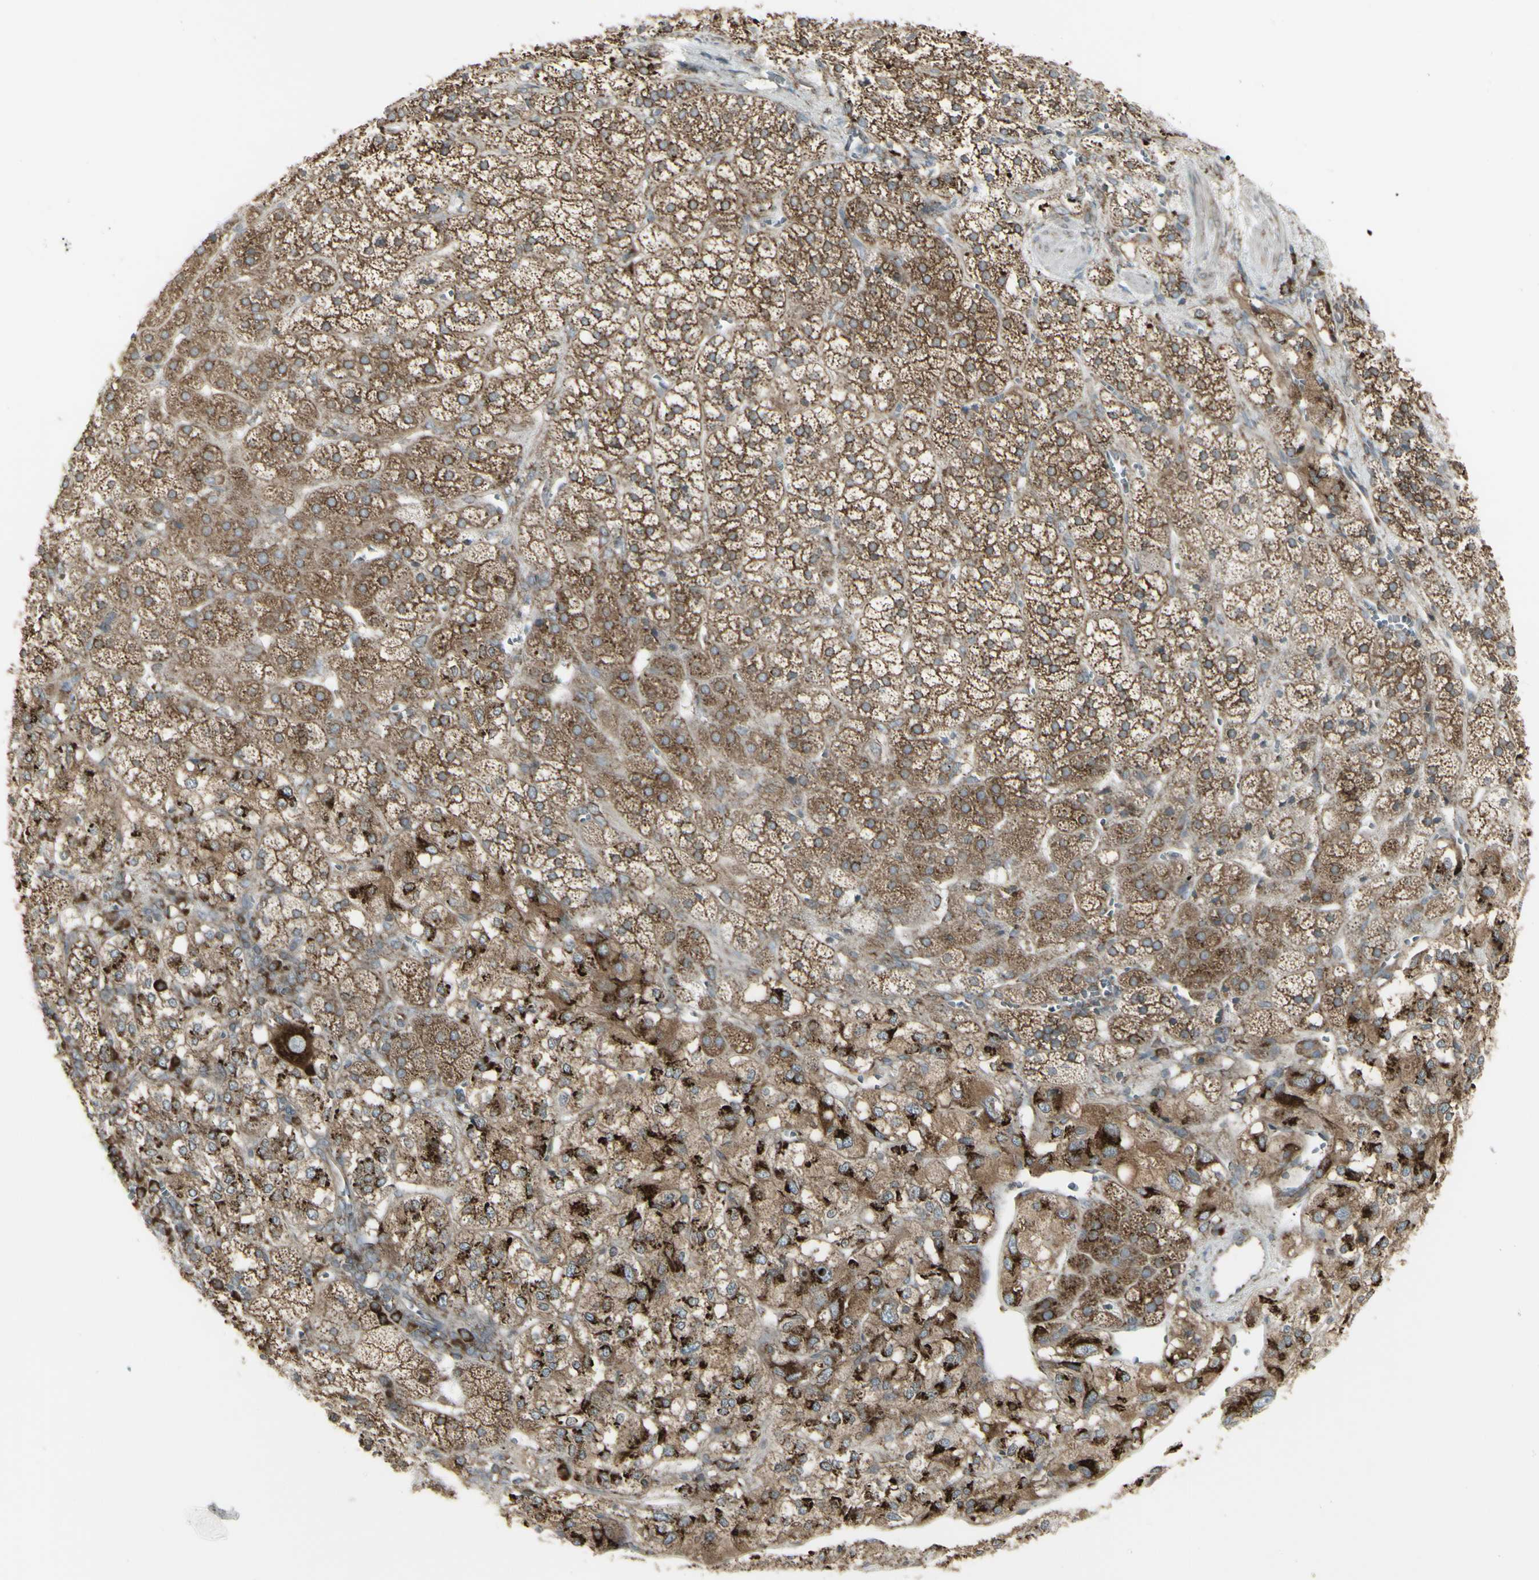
{"staining": {"intensity": "moderate", "quantity": ">75%", "location": "cytoplasmic/membranous"}, "tissue": "adrenal gland", "cell_type": "Glandular cells", "image_type": "normal", "snomed": [{"axis": "morphology", "description": "Normal tissue, NOS"}, {"axis": "topography", "description": "Adrenal gland"}], "caption": "A medium amount of moderate cytoplasmic/membranous staining is identified in about >75% of glandular cells in normal adrenal gland.", "gene": "FKBP3", "patient": {"sex": "male", "age": 56}}